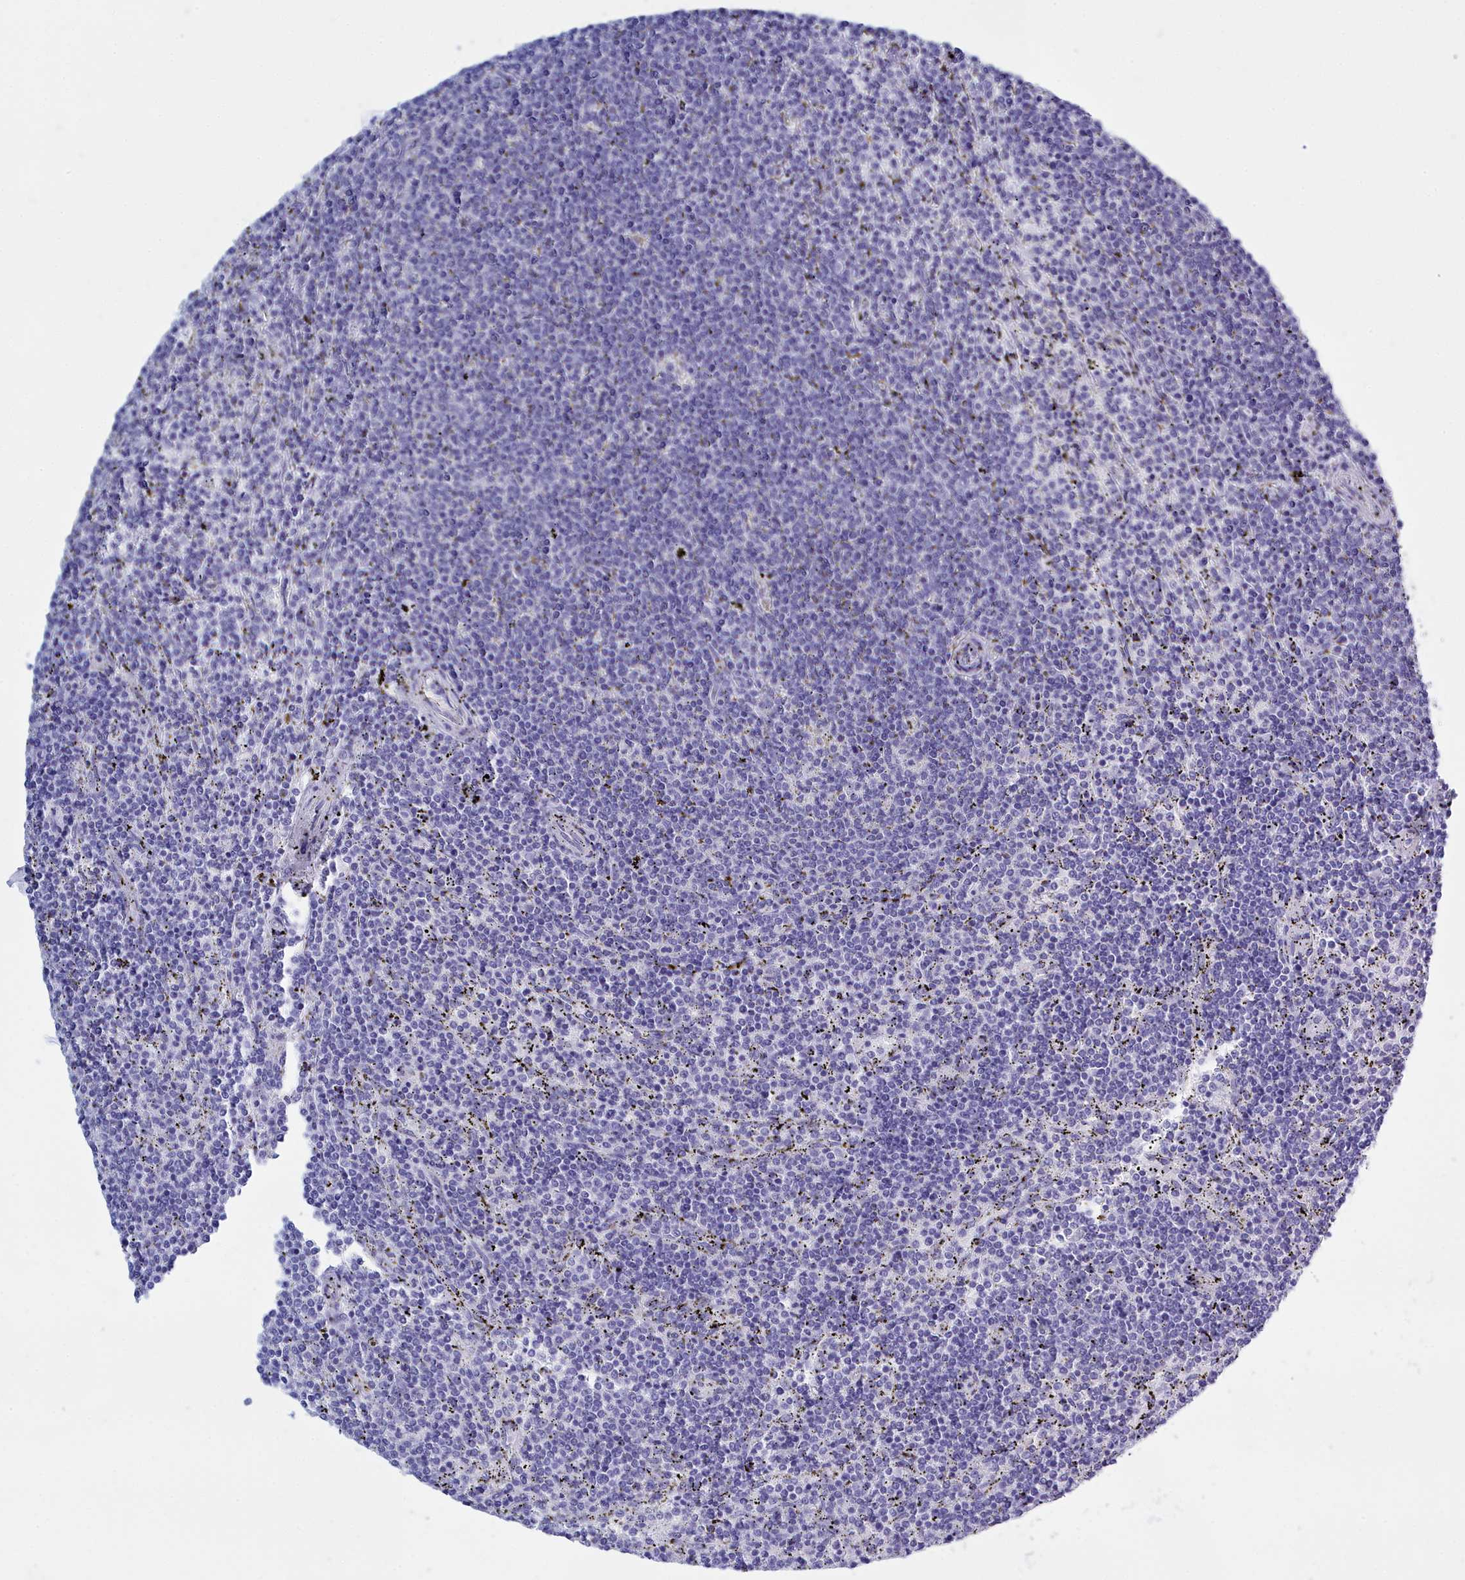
{"staining": {"intensity": "negative", "quantity": "none", "location": "none"}, "tissue": "lymphoma", "cell_type": "Tumor cells", "image_type": "cancer", "snomed": [{"axis": "morphology", "description": "Malignant lymphoma, non-Hodgkin's type, Low grade"}, {"axis": "topography", "description": "Spleen"}], "caption": "There is no significant positivity in tumor cells of lymphoma.", "gene": "TMEM97", "patient": {"sex": "female", "age": 50}}